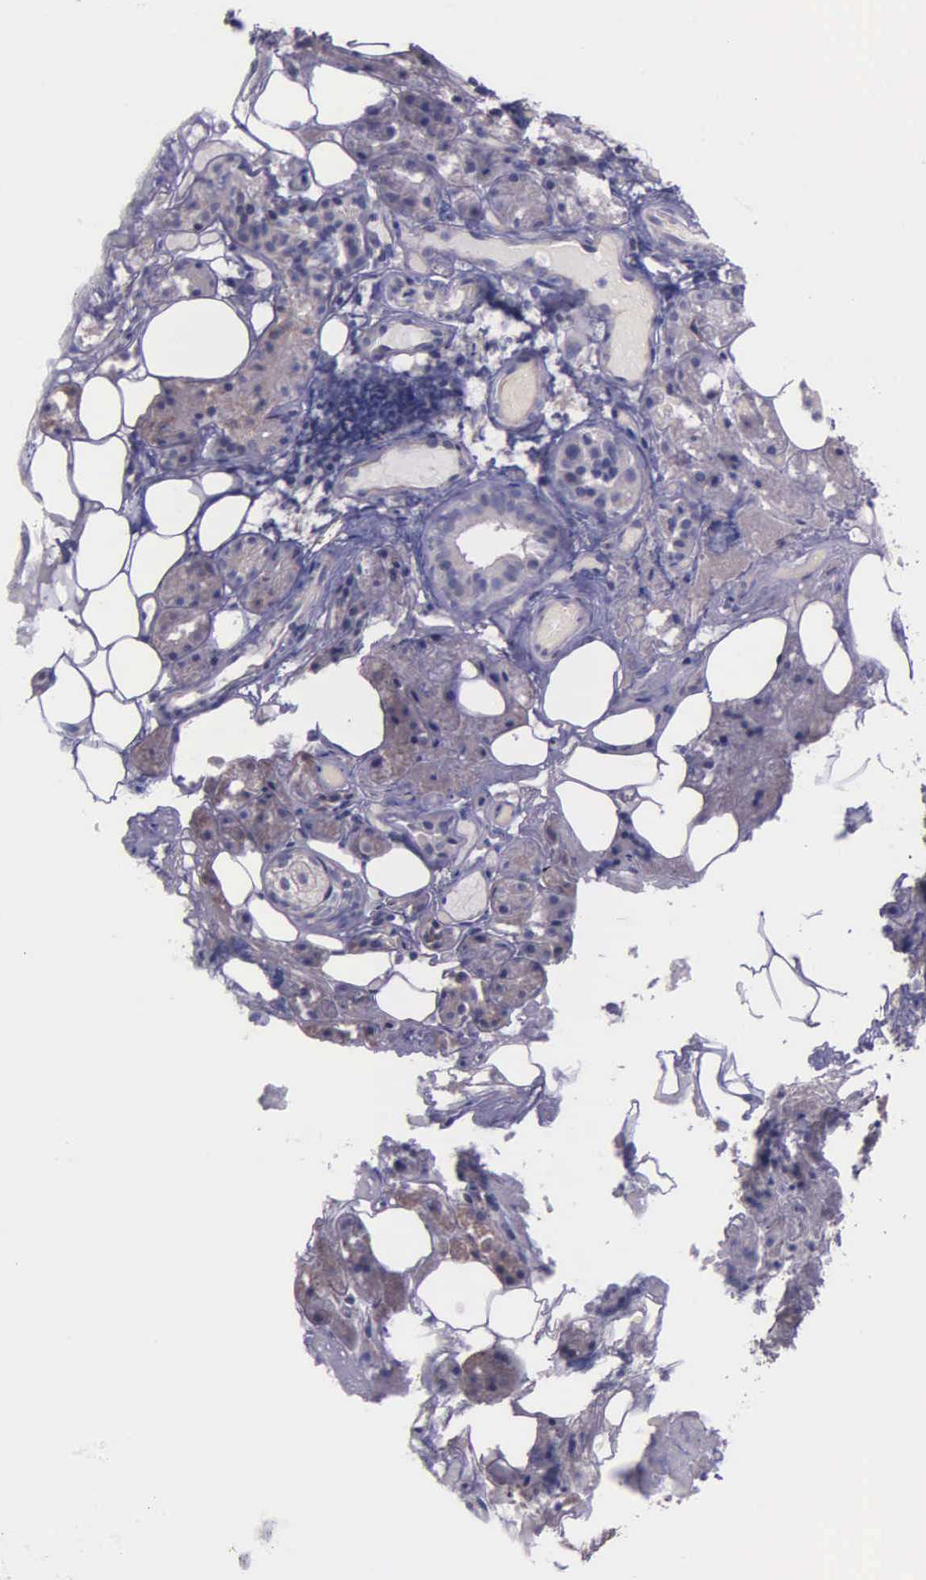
{"staining": {"intensity": "negative", "quantity": "none", "location": "none"}, "tissue": "salivary gland", "cell_type": "Glandular cells", "image_type": "normal", "snomed": [{"axis": "morphology", "description": "Normal tissue, NOS"}, {"axis": "topography", "description": "Salivary gland"}], "caption": "Immunohistochemistry of normal salivary gland reveals no positivity in glandular cells.", "gene": "ZC3H12B", "patient": {"sex": "female", "age": 55}}